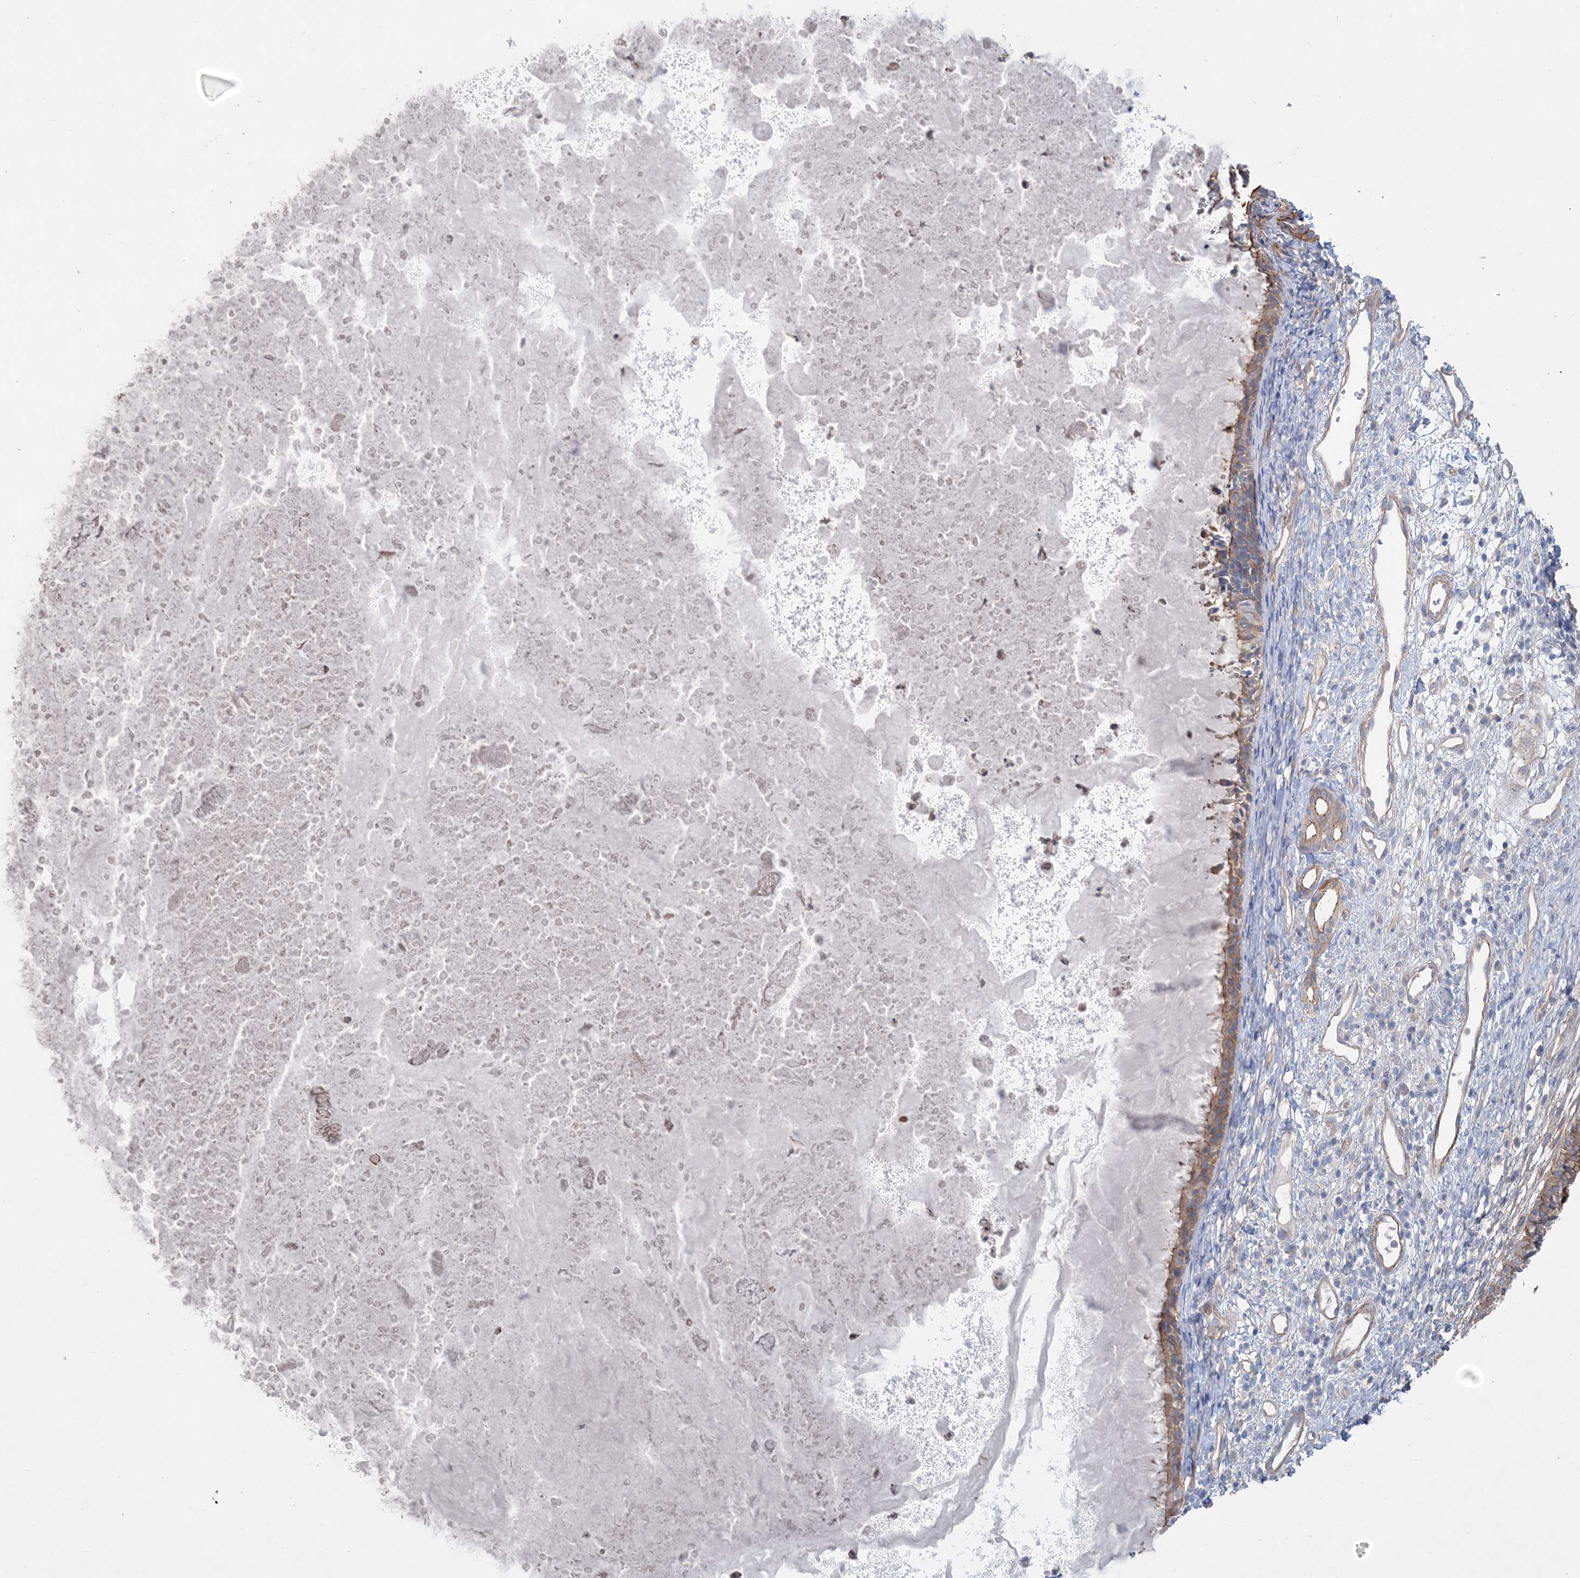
{"staining": {"intensity": "moderate", "quantity": ">75%", "location": "cytoplasmic/membranous"}, "tissue": "nasopharynx", "cell_type": "Respiratory epithelial cells", "image_type": "normal", "snomed": [{"axis": "morphology", "description": "Normal tissue, NOS"}, {"axis": "topography", "description": "Nasopharynx"}], "caption": "Brown immunohistochemical staining in unremarkable human nasopharynx displays moderate cytoplasmic/membranous positivity in approximately >75% of respiratory epithelial cells. (brown staining indicates protein expression, while blue staining denotes nuclei).", "gene": "PIGC", "patient": {"sex": "male", "age": 22}}